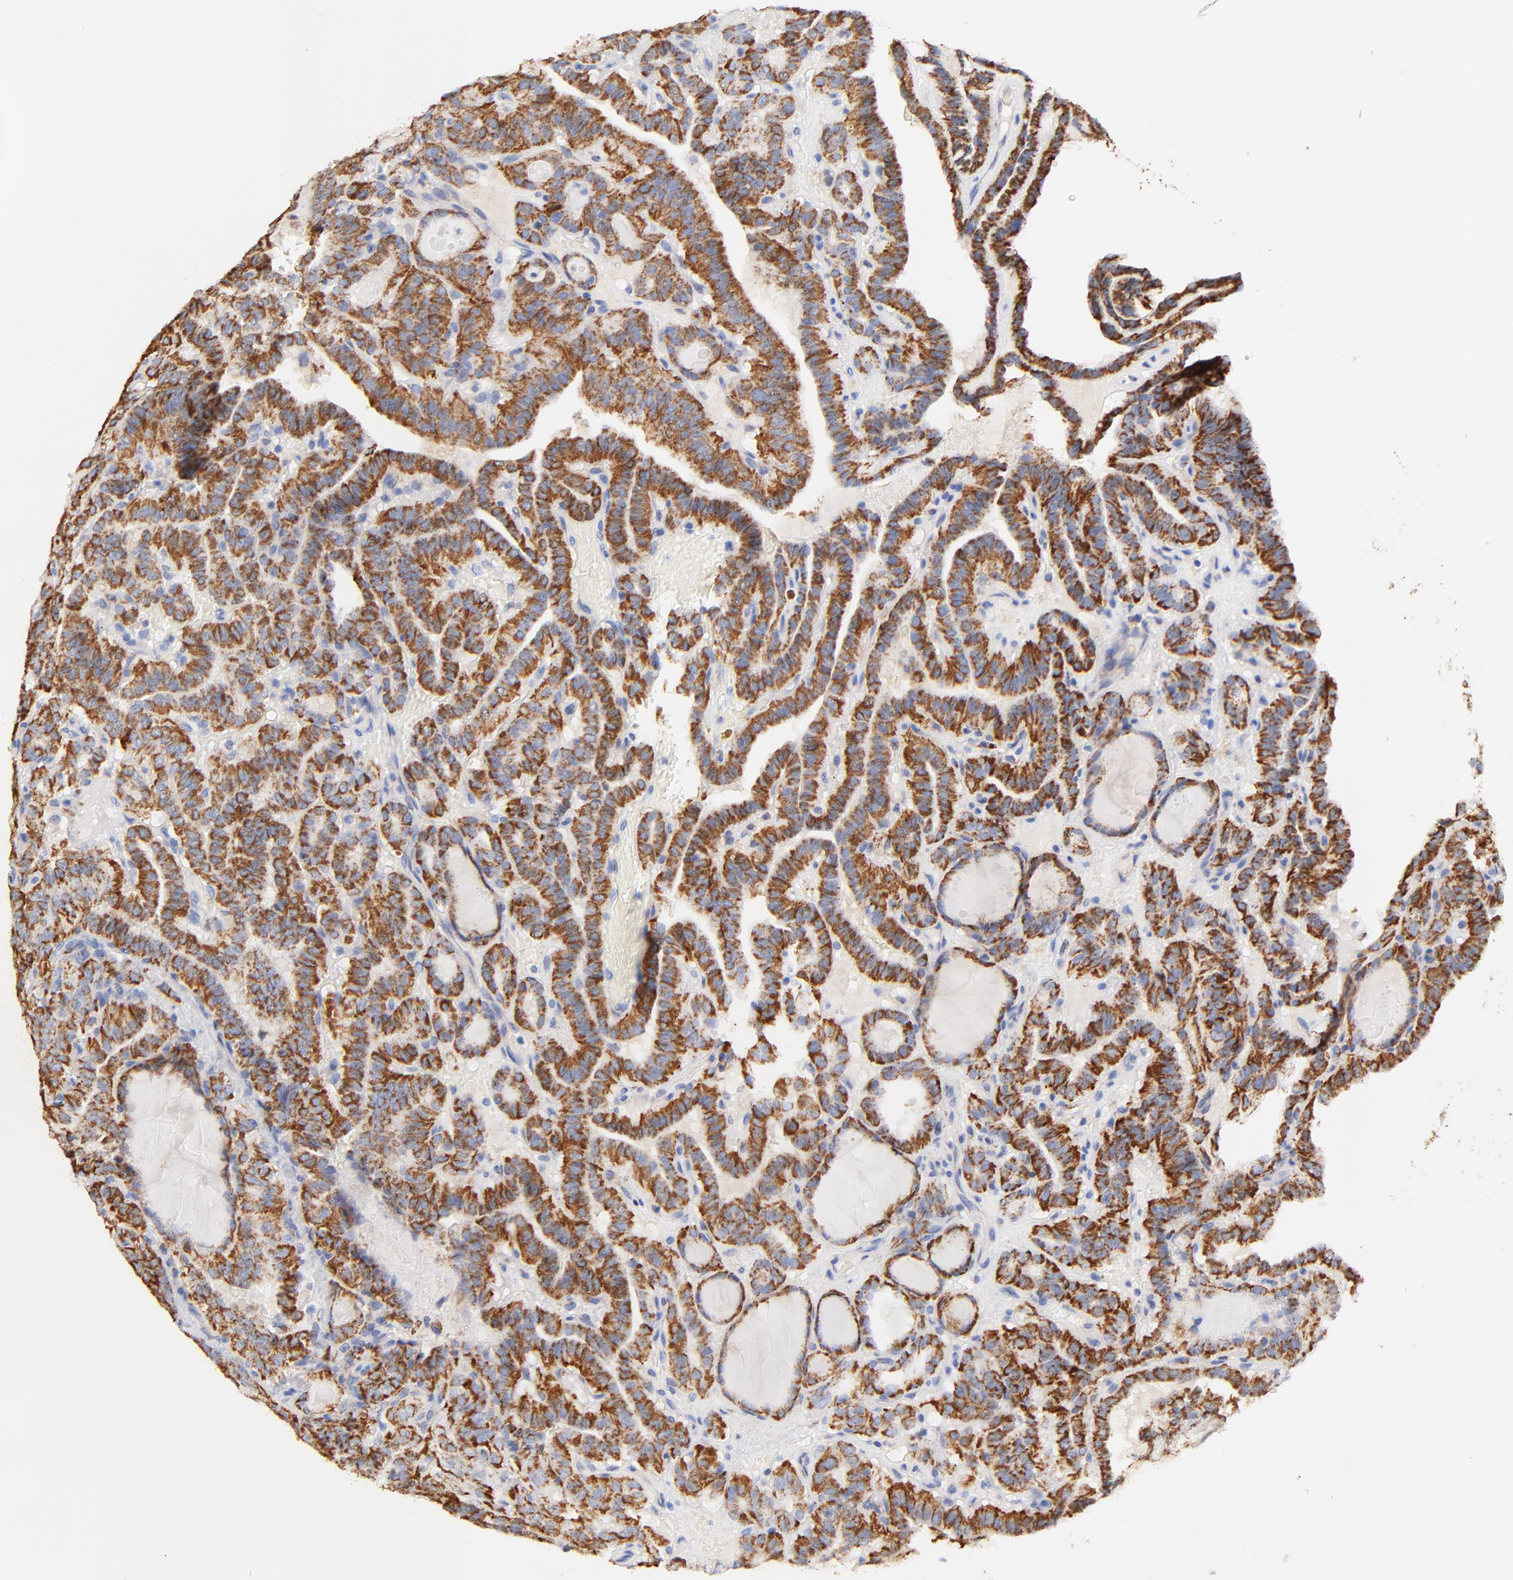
{"staining": {"intensity": "strong", "quantity": ">75%", "location": "cytoplasmic/membranous"}, "tissue": "thyroid cancer", "cell_type": "Tumor cells", "image_type": "cancer", "snomed": [{"axis": "morphology", "description": "Papillary adenocarcinoma, NOS"}, {"axis": "topography", "description": "Thyroid gland"}], "caption": "Protein staining by IHC exhibits strong cytoplasmic/membranous staining in approximately >75% of tumor cells in thyroid papillary adenocarcinoma.", "gene": "ATP5F1D", "patient": {"sex": "male", "age": 77}}